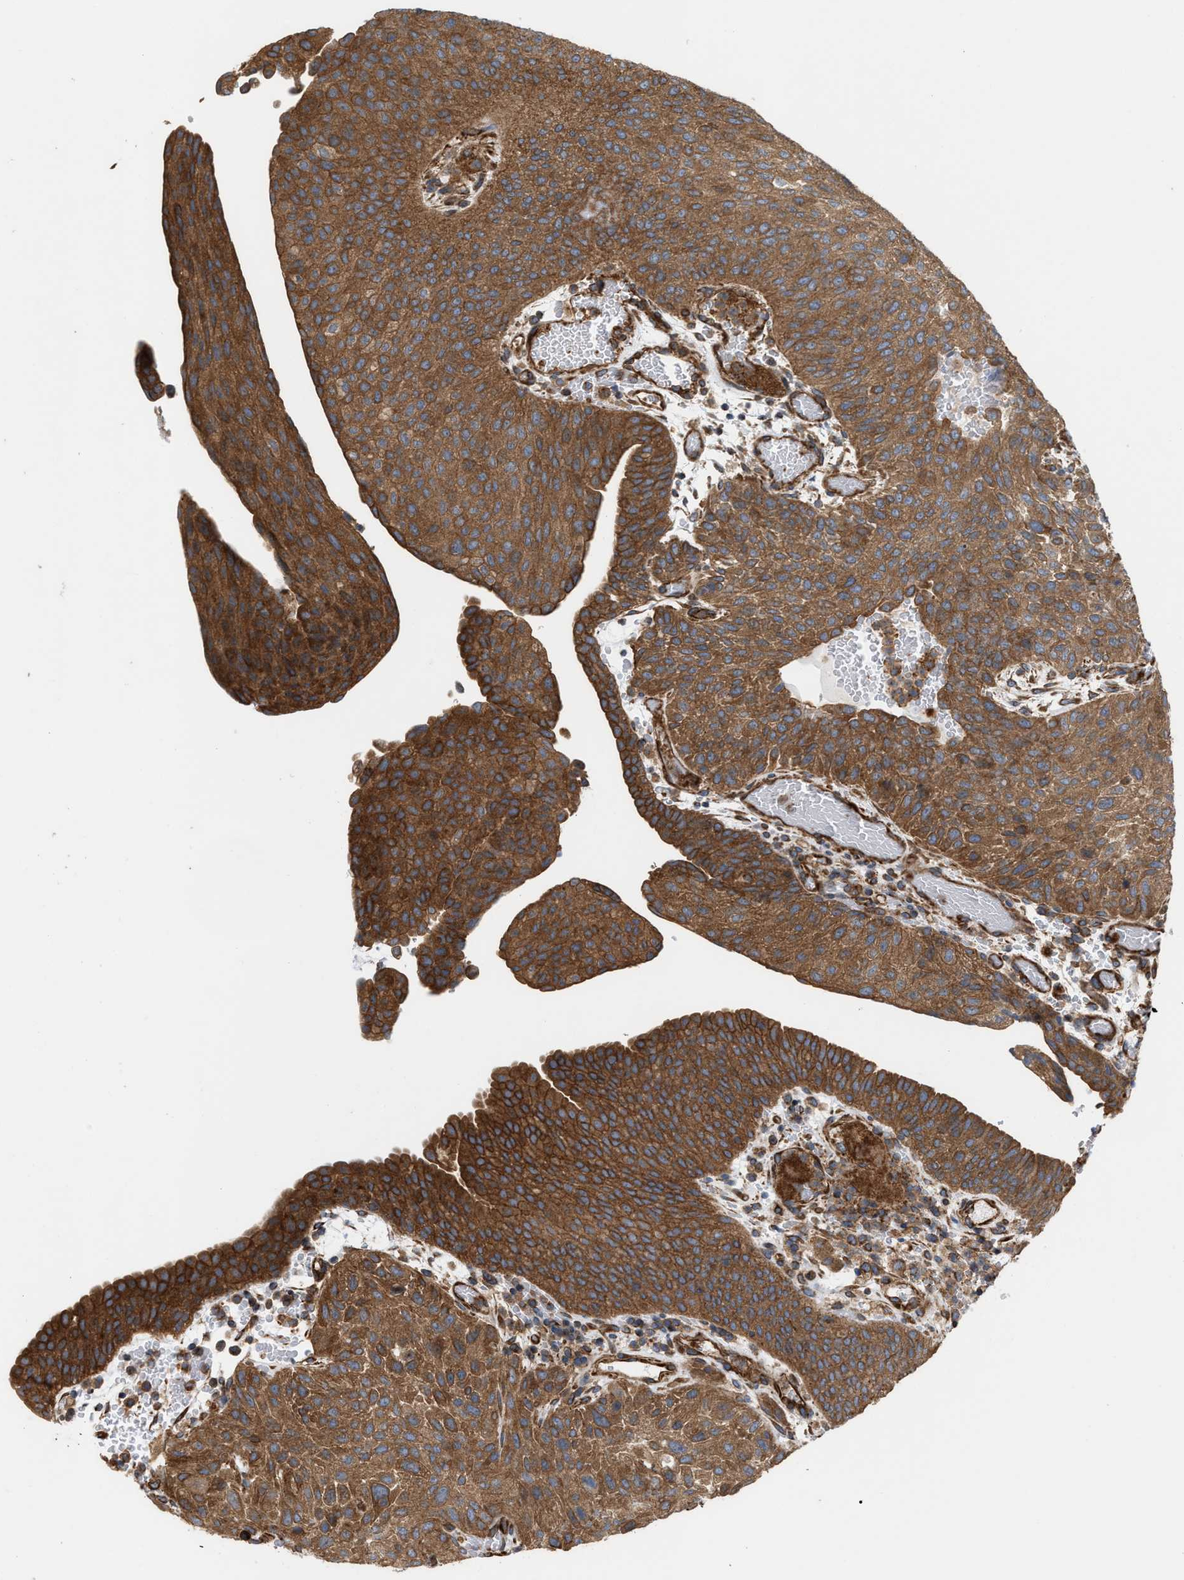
{"staining": {"intensity": "moderate", "quantity": ">75%", "location": "cytoplasmic/membranous"}, "tissue": "urothelial cancer", "cell_type": "Tumor cells", "image_type": "cancer", "snomed": [{"axis": "morphology", "description": "Urothelial carcinoma, Low grade"}, {"axis": "morphology", "description": "Urothelial carcinoma, High grade"}, {"axis": "topography", "description": "Urinary bladder"}], "caption": "Protein staining of urothelial cancer tissue shows moderate cytoplasmic/membranous positivity in about >75% of tumor cells.", "gene": "EPS15L1", "patient": {"sex": "male", "age": 35}}